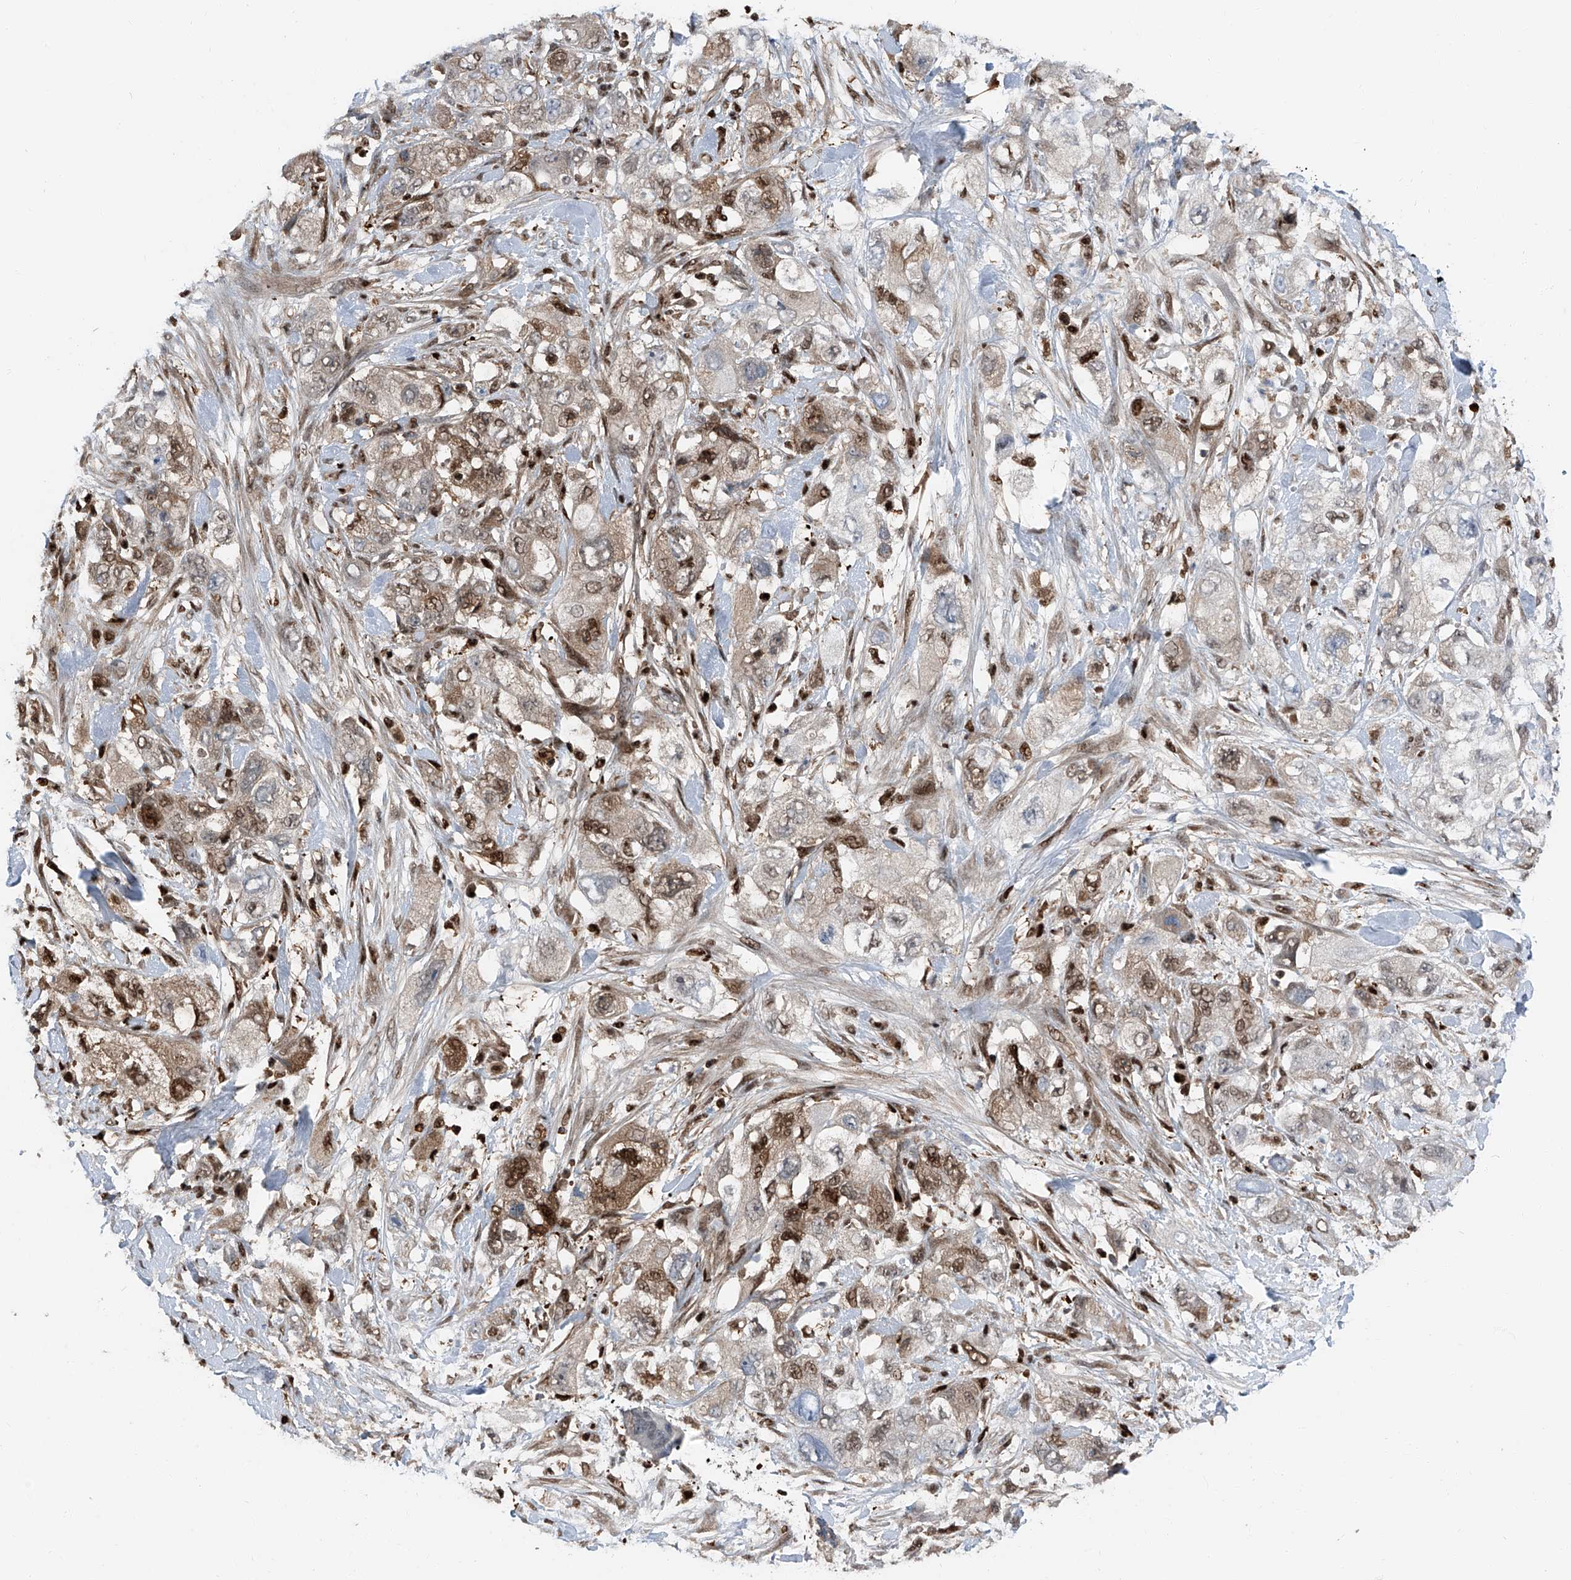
{"staining": {"intensity": "moderate", "quantity": "25%-75%", "location": "cytoplasmic/membranous,nuclear"}, "tissue": "pancreatic cancer", "cell_type": "Tumor cells", "image_type": "cancer", "snomed": [{"axis": "morphology", "description": "Adenocarcinoma, NOS"}, {"axis": "topography", "description": "Pancreas"}], "caption": "Brown immunohistochemical staining in human adenocarcinoma (pancreatic) demonstrates moderate cytoplasmic/membranous and nuclear positivity in approximately 25%-75% of tumor cells.", "gene": "PSMB10", "patient": {"sex": "female", "age": 73}}